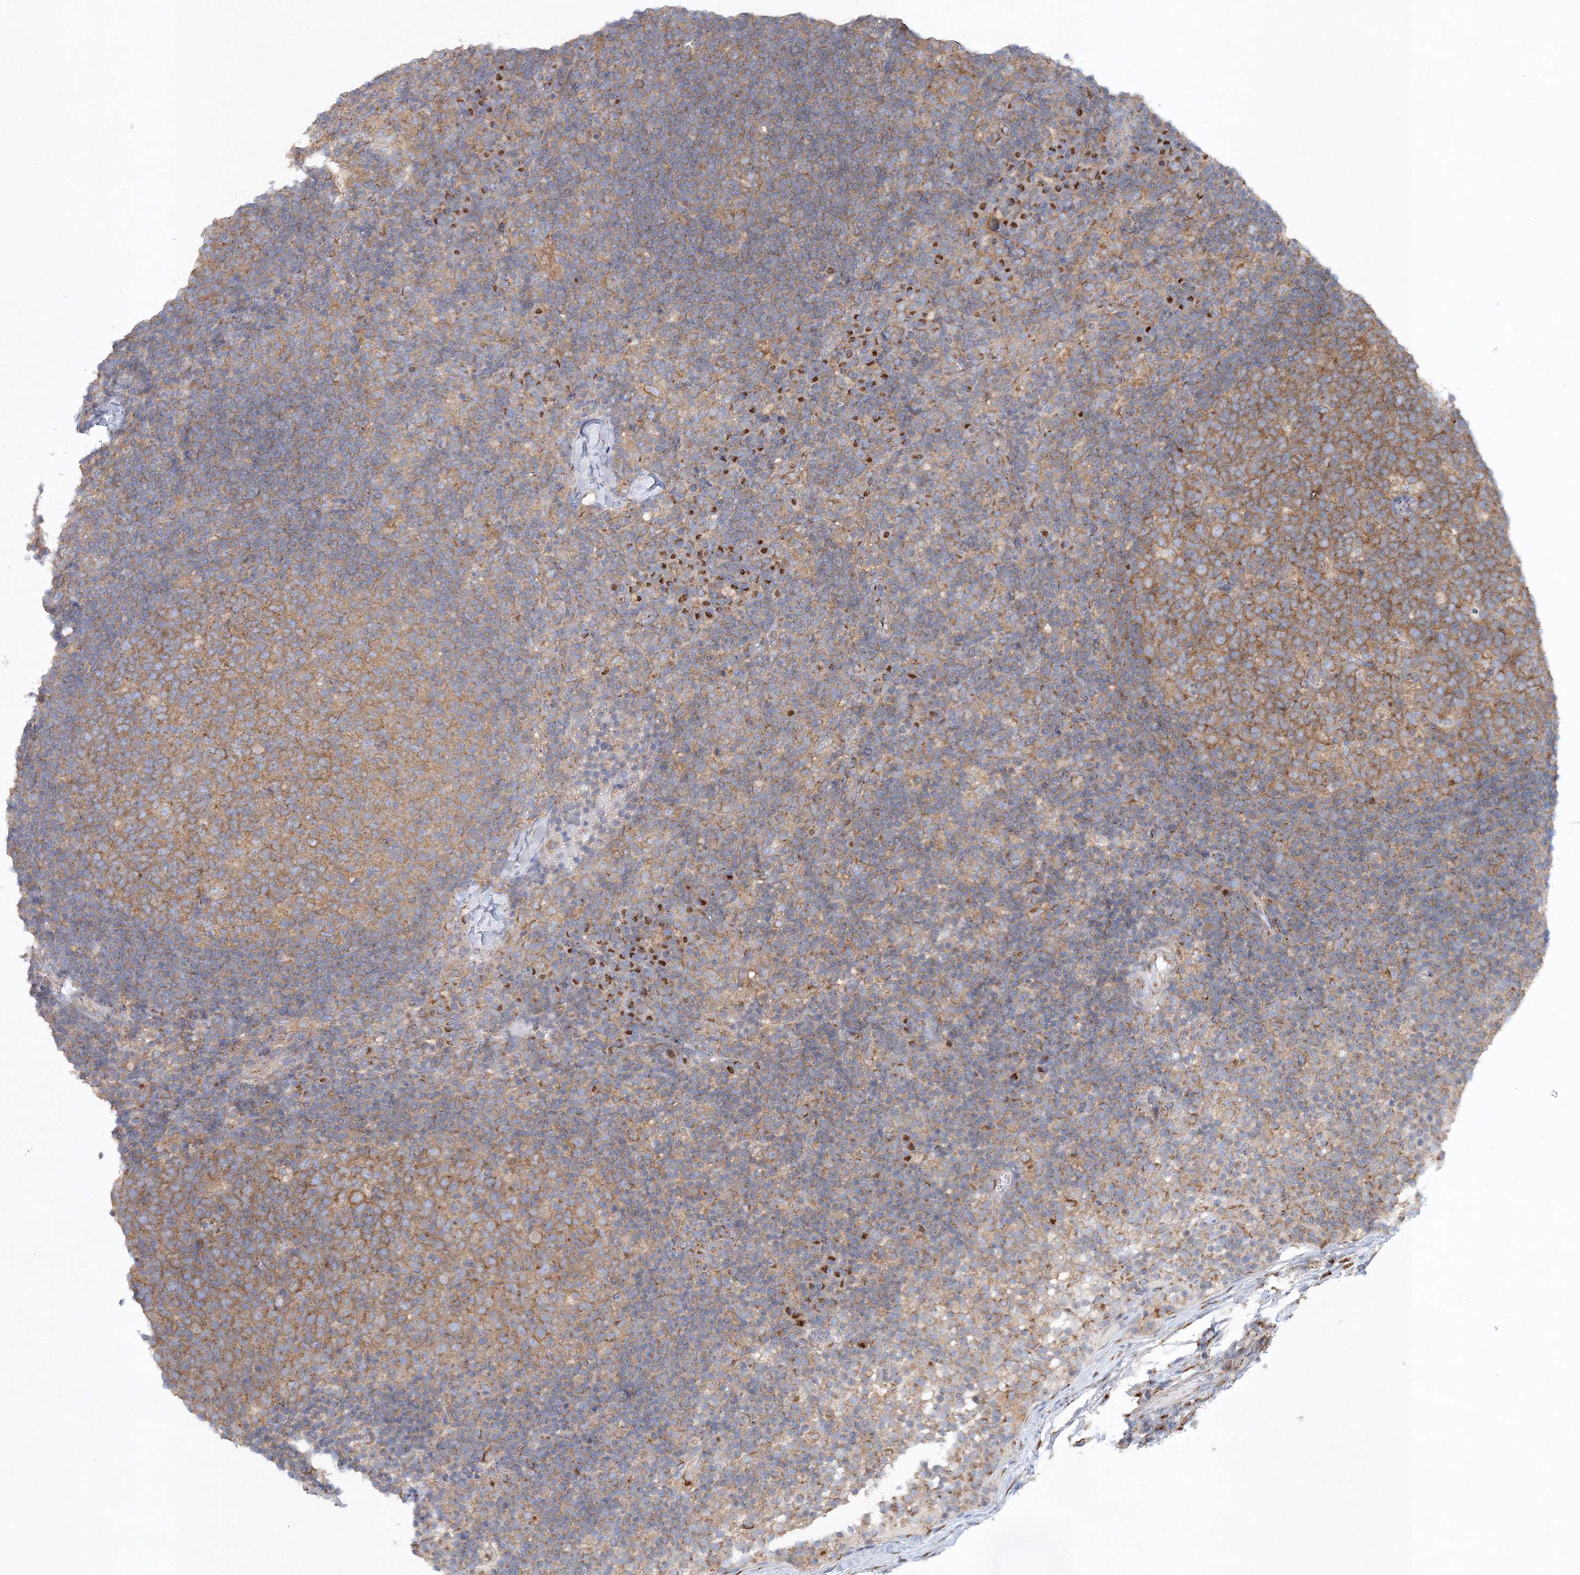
{"staining": {"intensity": "moderate", "quantity": ">75%", "location": "cytoplasmic/membranous"}, "tissue": "lymph node", "cell_type": "Germinal center cells", "image_type": "normal", "snomed": [{"axis": "morphology", "description": "Normal tissue, NOS"}, {"axis": "morphology", "description": "Inflammation, NOS"}, {"axis": "topography", "description": "Lymph node"}], "caption": "Protein expression analysis of benign lymph node reveals moderate cytoplasmic/membranous expression in approximately >75% of germinal center cells.", "gene": "SEC23IP", "patient": {"sex": "male", "age": 55}}